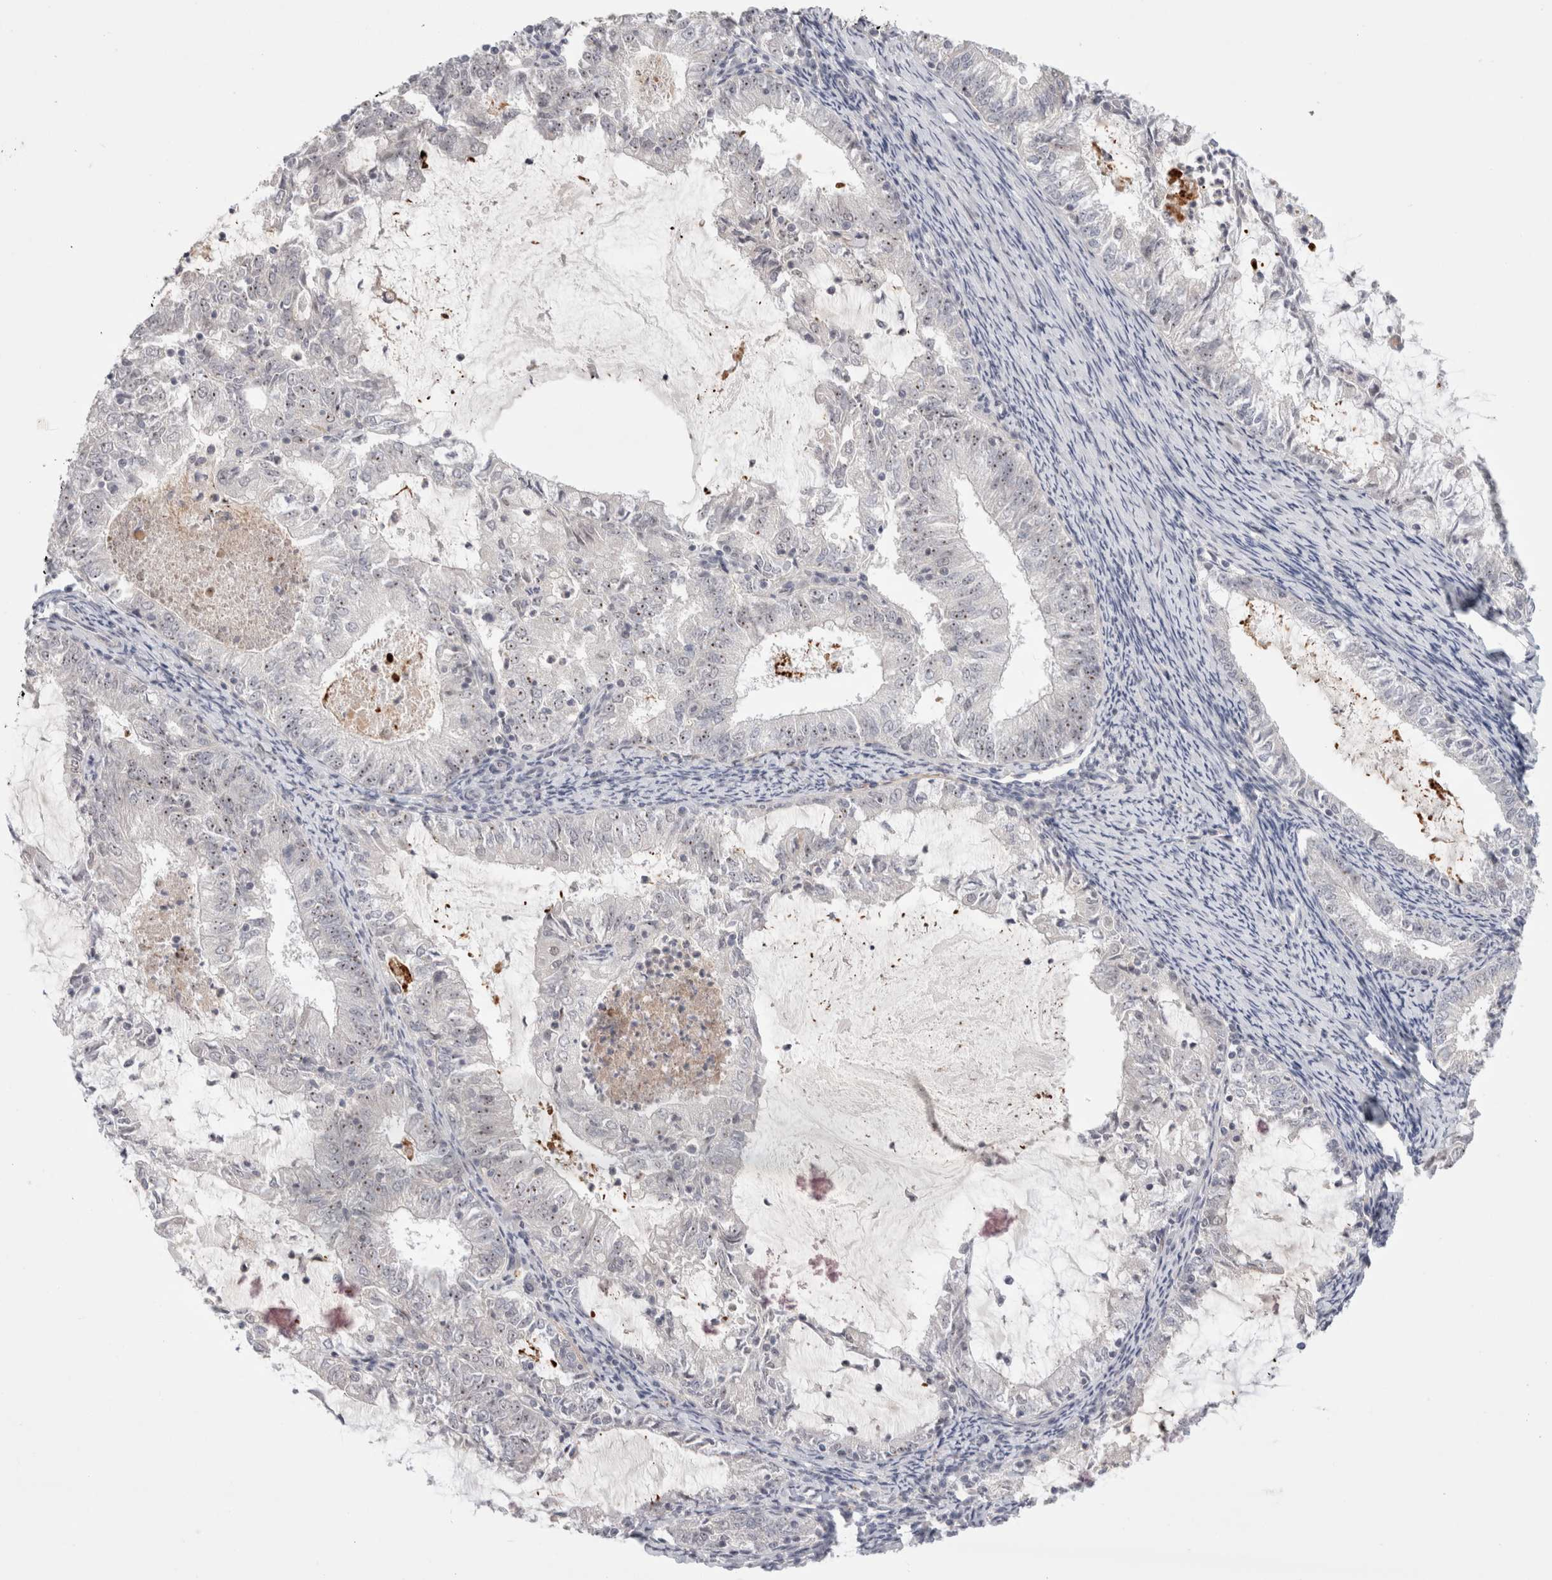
{"staining": {"intensity": "weak", "quantity": "<25%", "location": "nuclear"}, "tissue": "endometrial cancer", "cell_type": "Tumor cells", "image_type": "cancer", "snomed": [{"axis": "morphology", "description": "Adenocarcinoma, NOS"}, {"axis": "topography", "description": "Endometrium"}], "caption": "DAB (3,3'-diaminobenzidine) immunohistochemical staining of endometrial cancer (adenocarcinoma) displays no significant positivity in tumor cells.", "gene": "SENP6", "patient": {"sex": "female", "age": 57}}